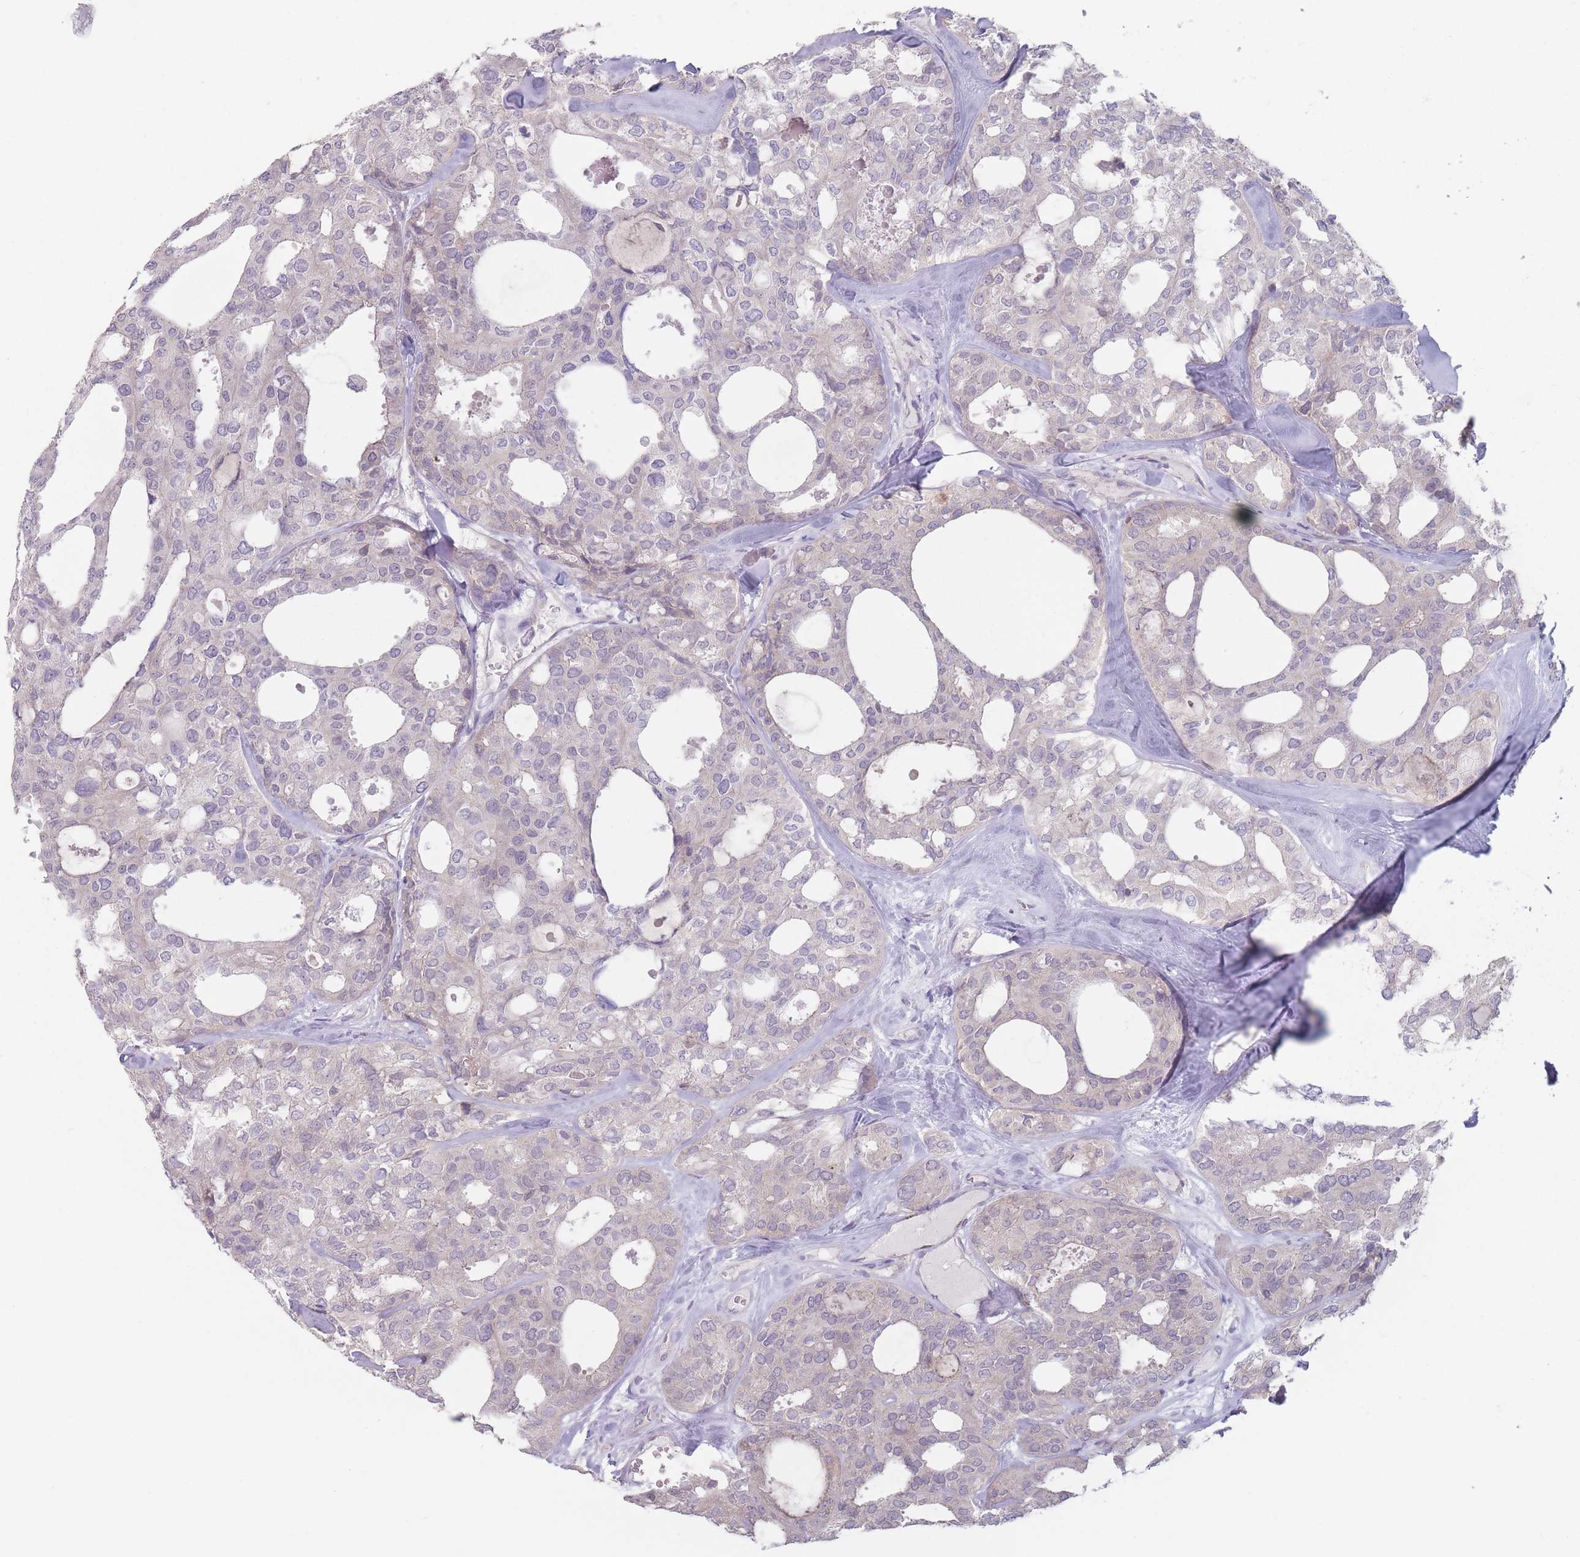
{"staining": {"intensity": "negative", "quantity": "none", "location": "none"}, "tissue": "thyroid cancer", "cell_type": "Tumor cells", "image_type": "cancer", "snomed": [{"axis": "morphology", "description": "Follicular adenoma carcinoma, NOS"}, {"axis": "topography", "description": "Thyroid gland"}], "caption": "Tumor cells are negative for protein expression in human follicular adenoma carcinoma (thyroid).", "gene": "AKAIN1", "patient": {"sex": "male", "age": 75}}